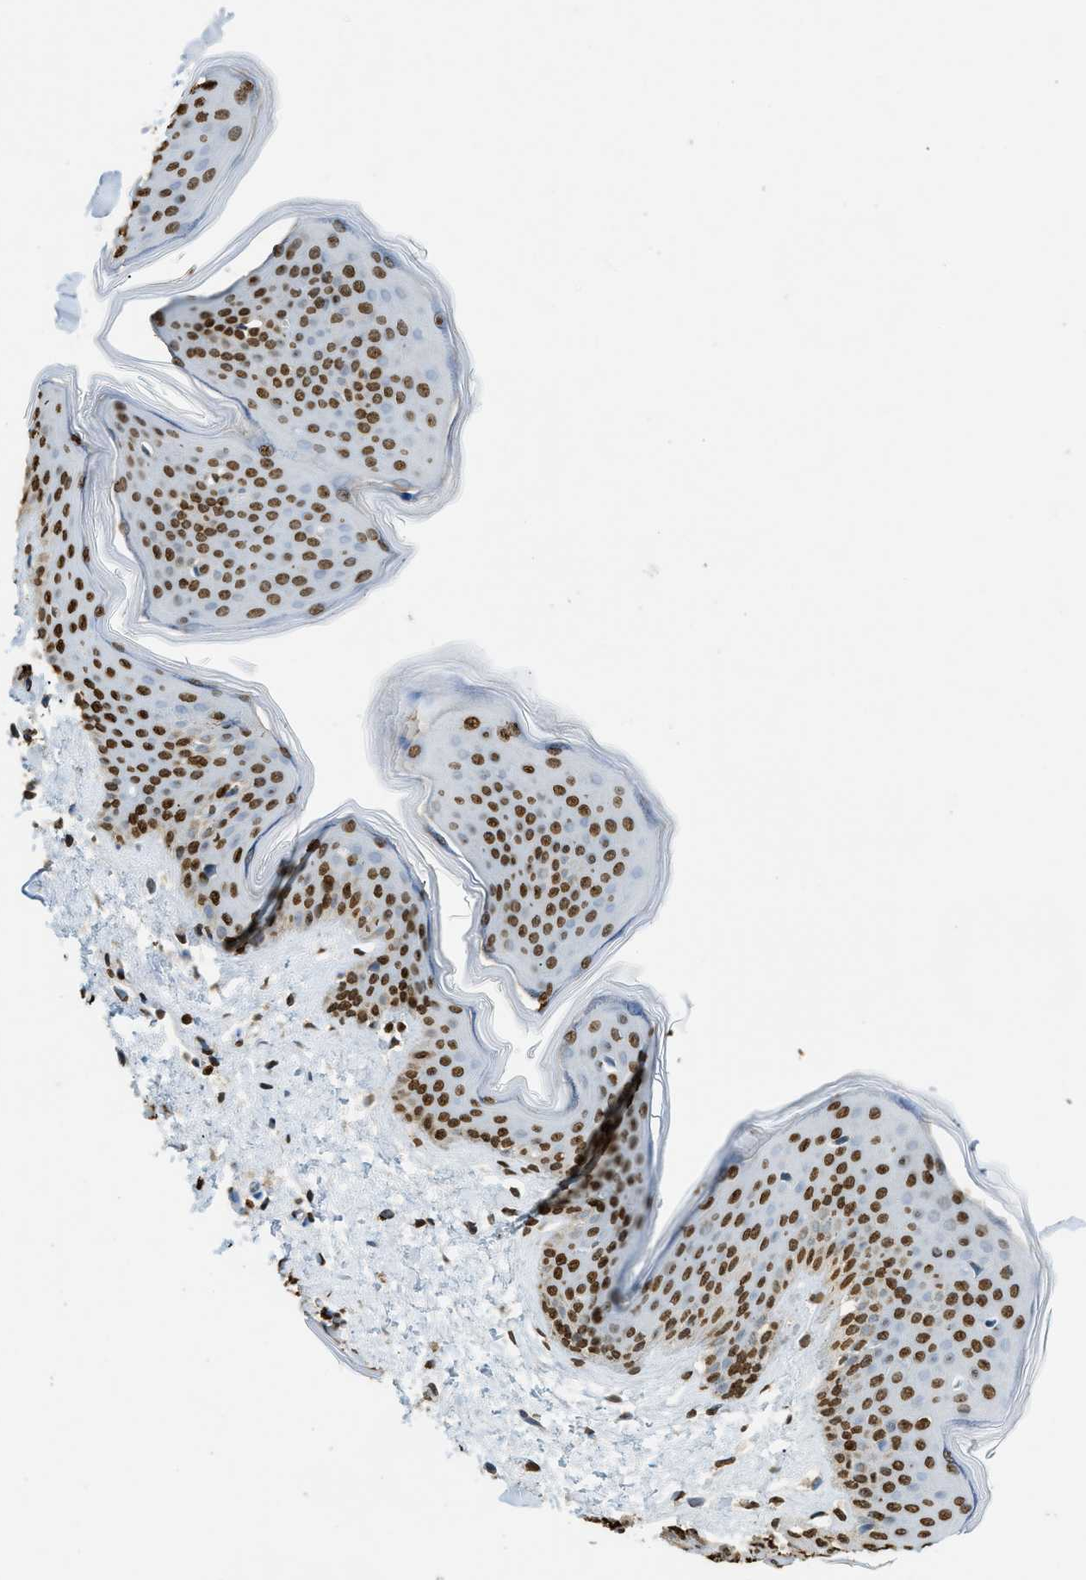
{"staining": {"intensity": "strong", "quantity": ">75%", "location": "nuclear"}, "tissue": "skin", "cell_type": "Fibroblasts", "image_type": "normal", "snomed": [{"axis": "morphology", "description": "Normal tissue, NOS"}, {"axis": "topography", "description": "Skin"}], "caption": "Protein staining of unremarkable skin reveals strong nuclear expression in approximately >75% of fibroblasts. (Stains: DAB in brown, nuclei in blue, Microscopy: brightfield microscopy at high magnification).", "gene": "NR5A2", "patient": {"sex": "female", "age": 17}}